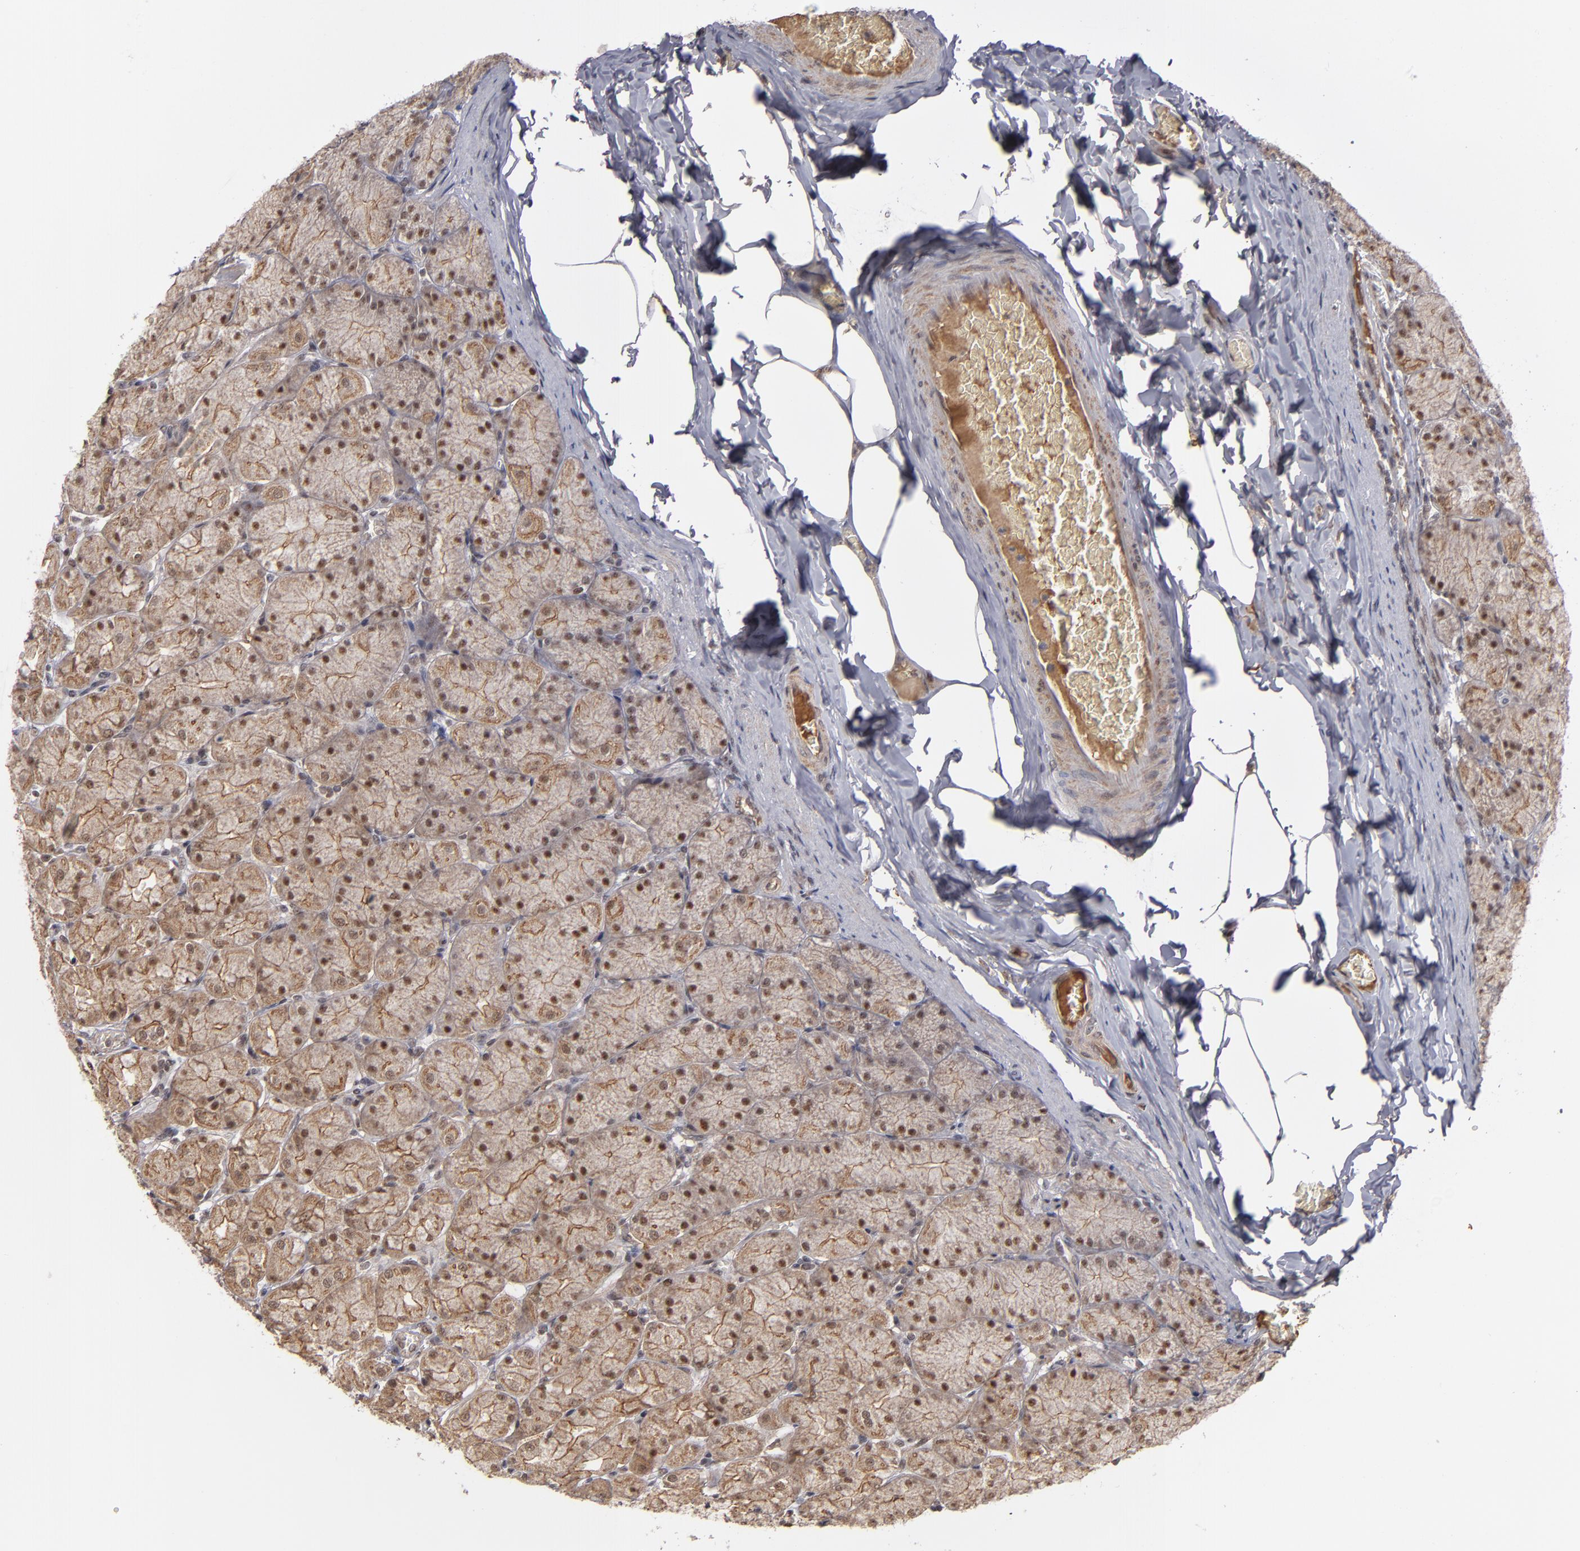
{"staining": {"intensity": "moderate", "quantity": ">75%", "location": "cytoplasmic/membranous,nuclear"}, "tissue": "stomach", "cell_type": "Glandular cells", "image_type": "normal", "snomed": [{"axis": "morphology", "description": "Normal tissue, NOS"}, {"axis": "topography", "description": "Stomach, upper"}], "caption": "Immunohistochemistry (IHC) (DAB) staining of unremarkable human stomach reveals moderate cytoplasmic/membranous,nuclear protein positivity in about >75% of glandular cells. (DAB = brown stain, brightfield microscopy at high magnification).", "gene": "ZNF234", "patient": {"sex": "female", "age": 56}}